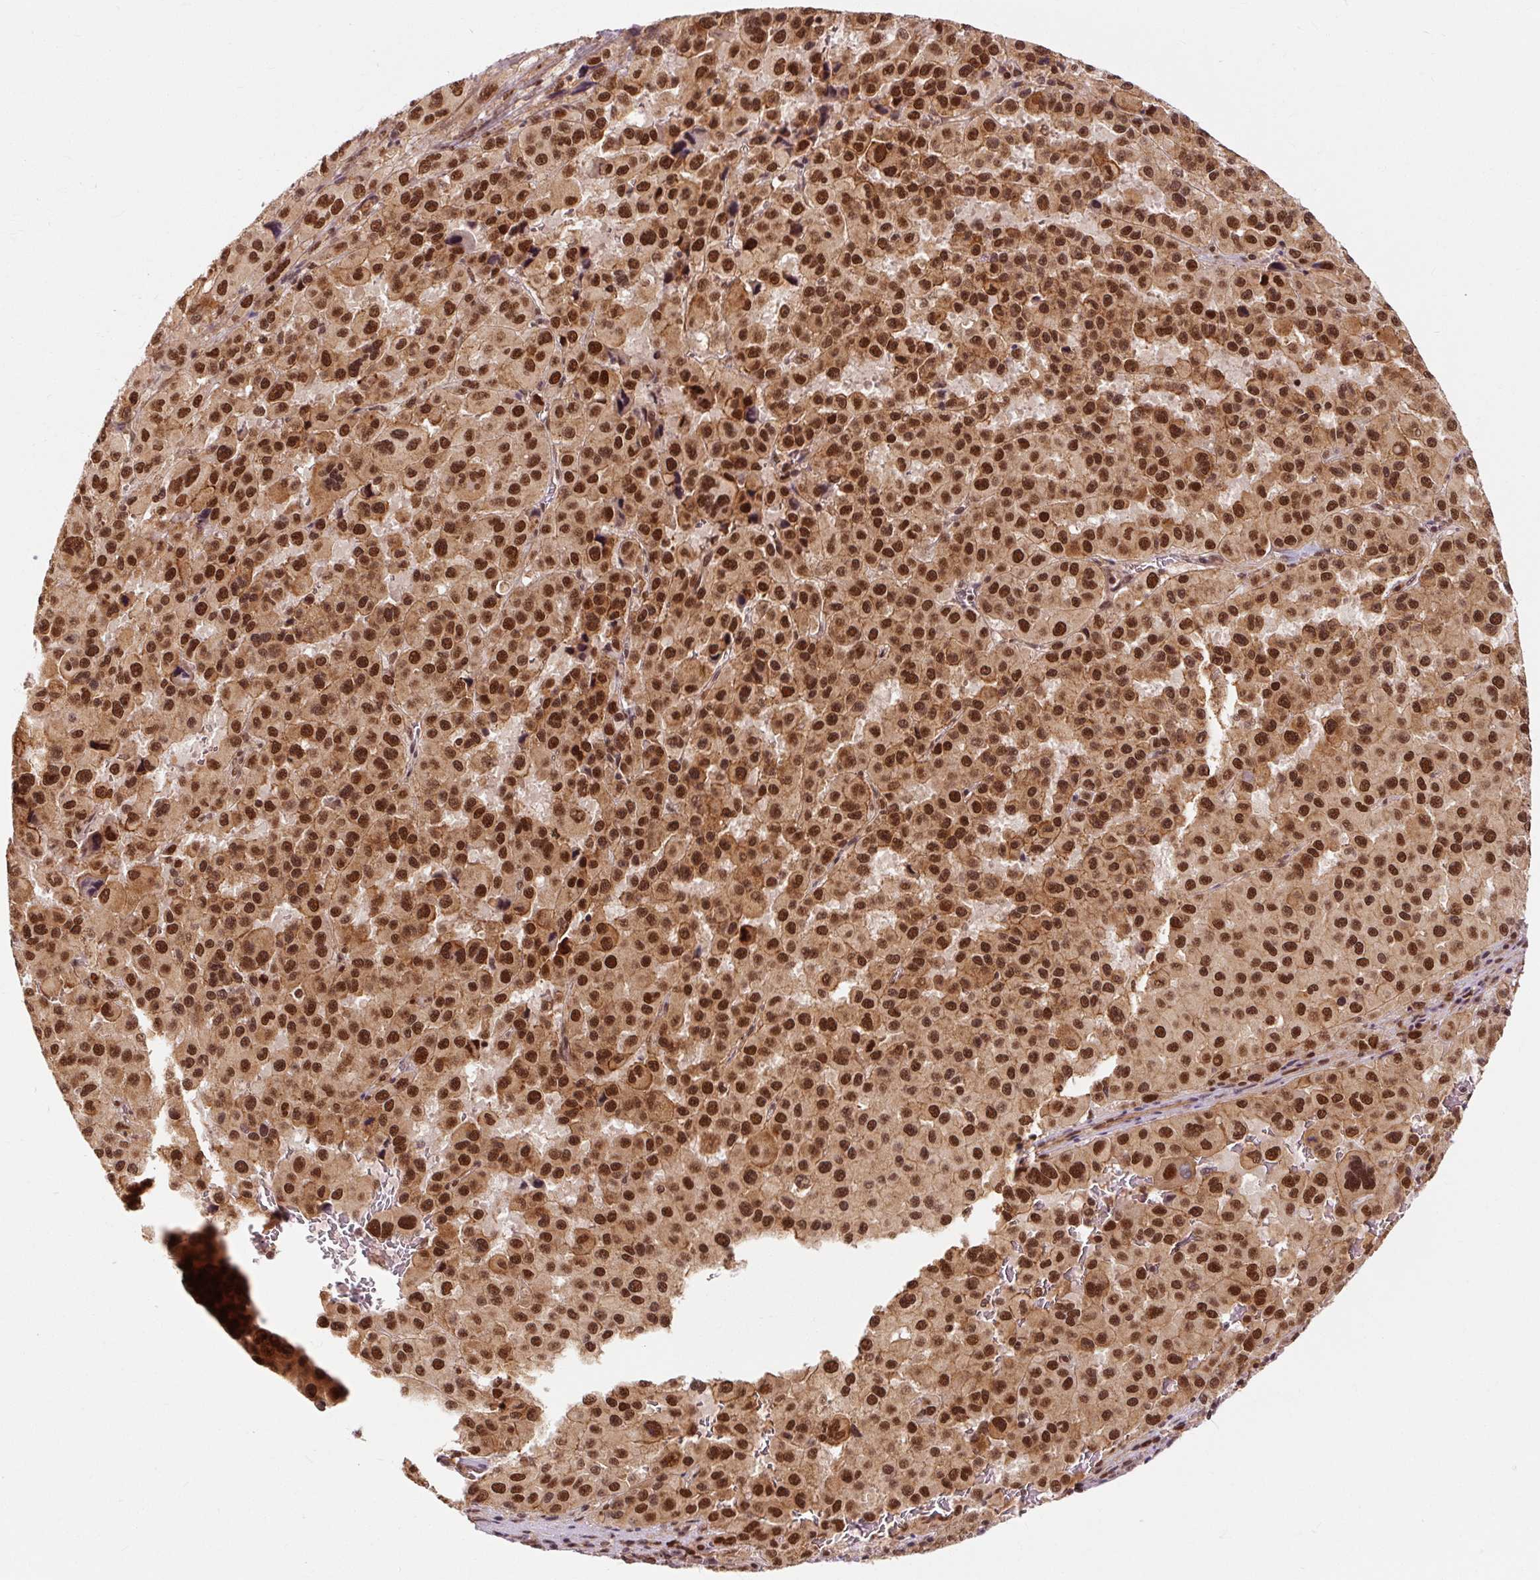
{"staining": {"intensity": "strong", "quantity": ">75%", "location": "cytoplasmic/membranous,nuclear"}, "tissue": "melanoma", "cell_type": "Tumor cells", "image_type": "cancer", "snomed": [{"axis": "morphology", "description": "Malignant melanoma, Metastatic site"}, {"axis": "topography", "description": "Lymph node"}], "caption": "About >75% of tumor cells in melanoma show strong cytoplasmic/membranous and nuclear protein positivity as visualized by brown immunohistochemical staining.", "gene": "CSTF1", "patient": {"sex": "female", "age": 65}}